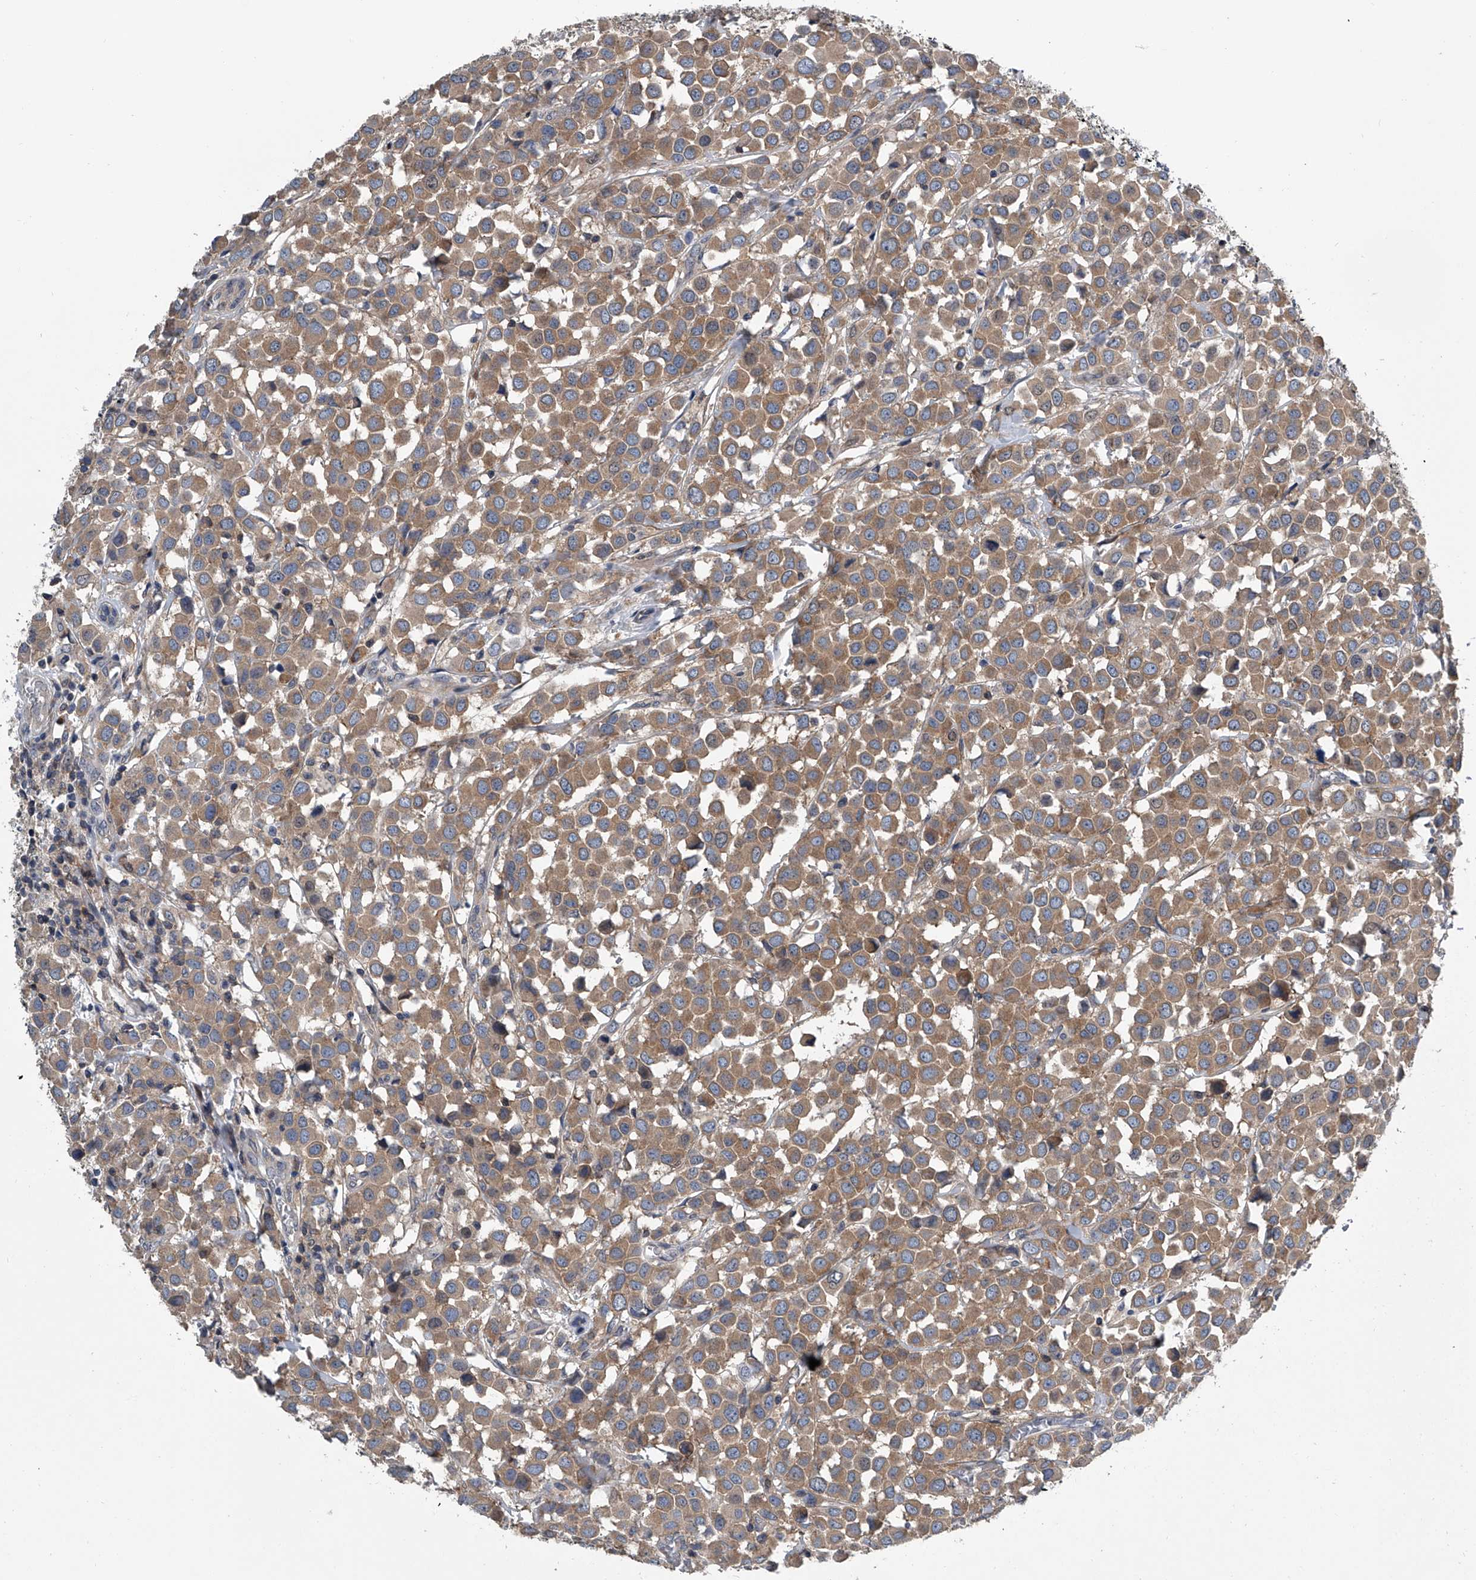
{"staining": {"intensity": "moderate", "quantity": ">75%", "location": "cytoplasmic/membranous"}, "tissue": "breast cancer", "cell_type": "Tumor cells", "image_type": "cancer", "snomed": [{"axis": "morphology", "description": "Duct carcinoma"}, {"axis": "topography", "description": "Breast"}], "caption": "Immunohistochemistry (IHC) (DAB (3,3'-diaminobenzidine)) staining of human breast cancer exhibits moderate cytoplasmic/membranous protein positivity in about >75% of tumor cells.", "gene": "PPP2R5D", "patient": {"sex": "female", "age": 61}}